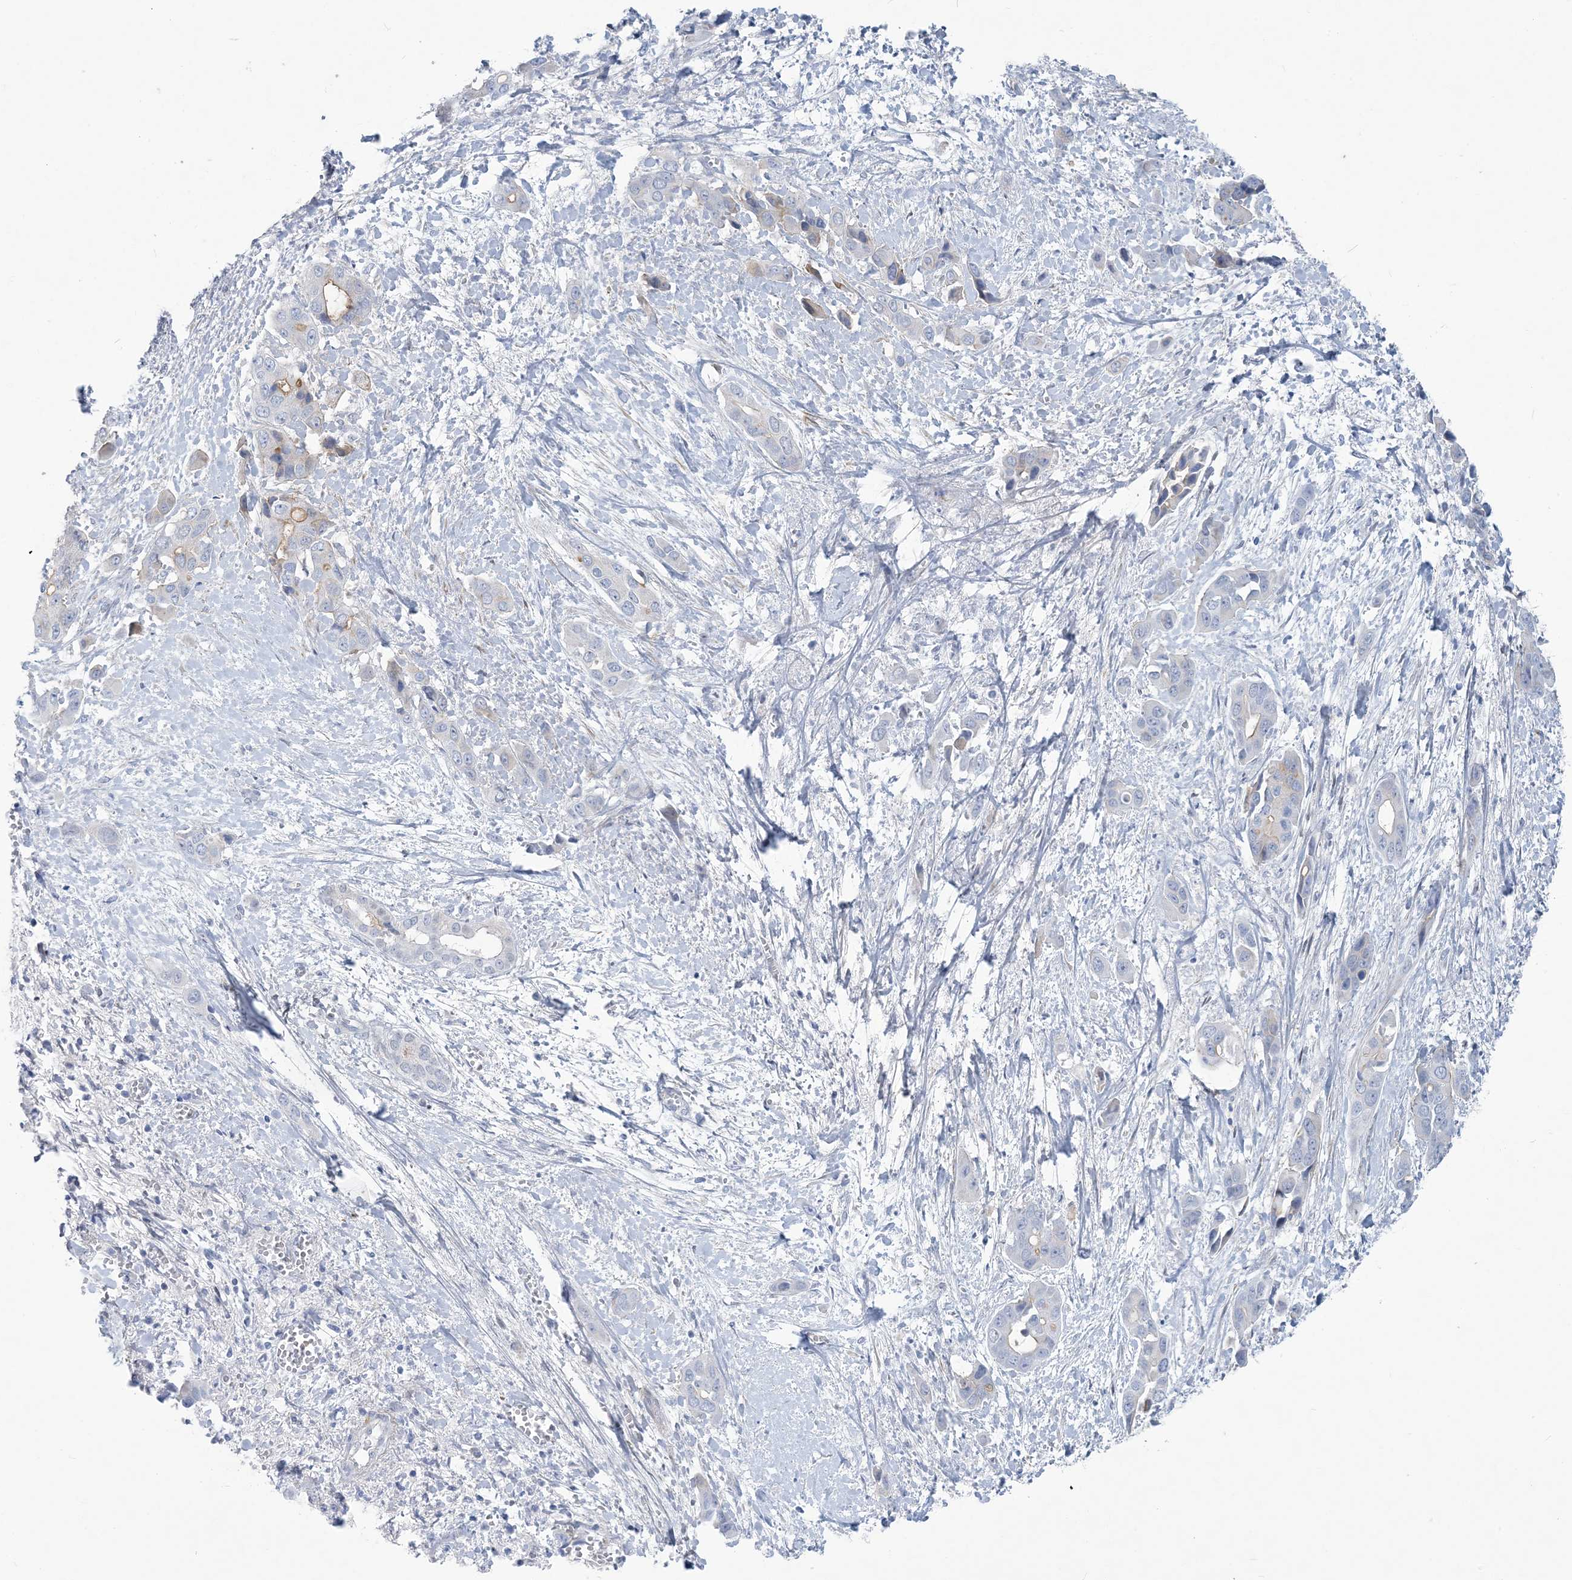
{"staining": {"intensity": "negative", "quantity": "none", "location": "none"}, "tissue": "liver cancer", "cell_type": "Tumor cells", "image_type": "cancer", "snomed": [{"axis": "morphology", "description": "Cholangiocarcinoma"}, {"axis": "topography", "description": "Liver"}], "caption": "Tumor cells are negative for brown protein staining in liver cancer (cholangiocarcinoma).", "gene": "MOXD1", "patient": {"sex": "female", "age": 52}}